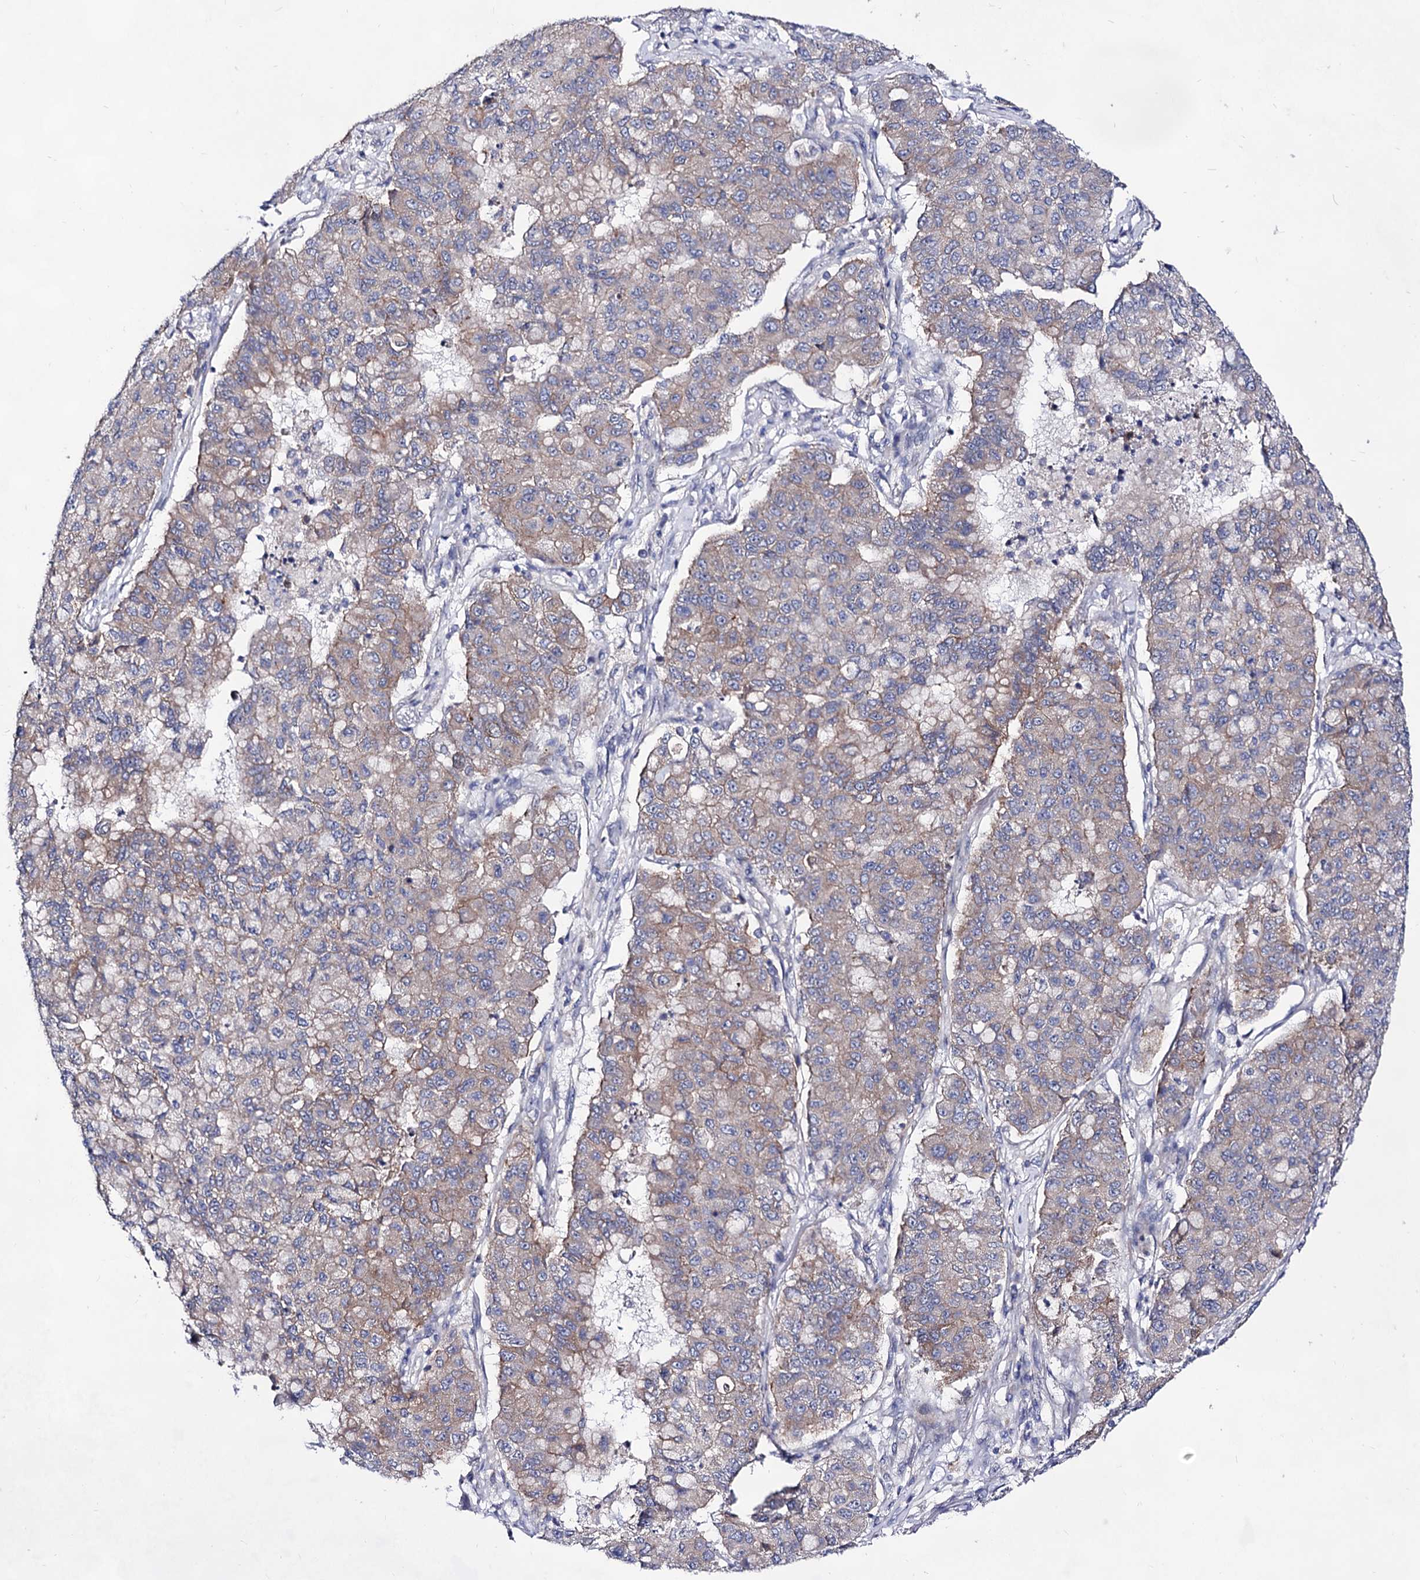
{"staining": {"intensity": "weak", "quantity": "25%-75%", "location": "cytoplasmic/membranous"}, "tissue": "lung cancer", "cell_type": "Tumor cells", "image_type": "cancer", "snomed": [{"axis": "morphology", "description": "Squamous cell carcinoma, NOS"}, {"axis": "topography", "description": "Lung"}], "caption": "The image displays staining of lung cancer (squamous cell carcinoma), revealing weak cytoplasmic/membranous protein staining (brown color) within tumor cells.", "gene": "PLIN1", "patient": {"sex": "male", "age": 74}}